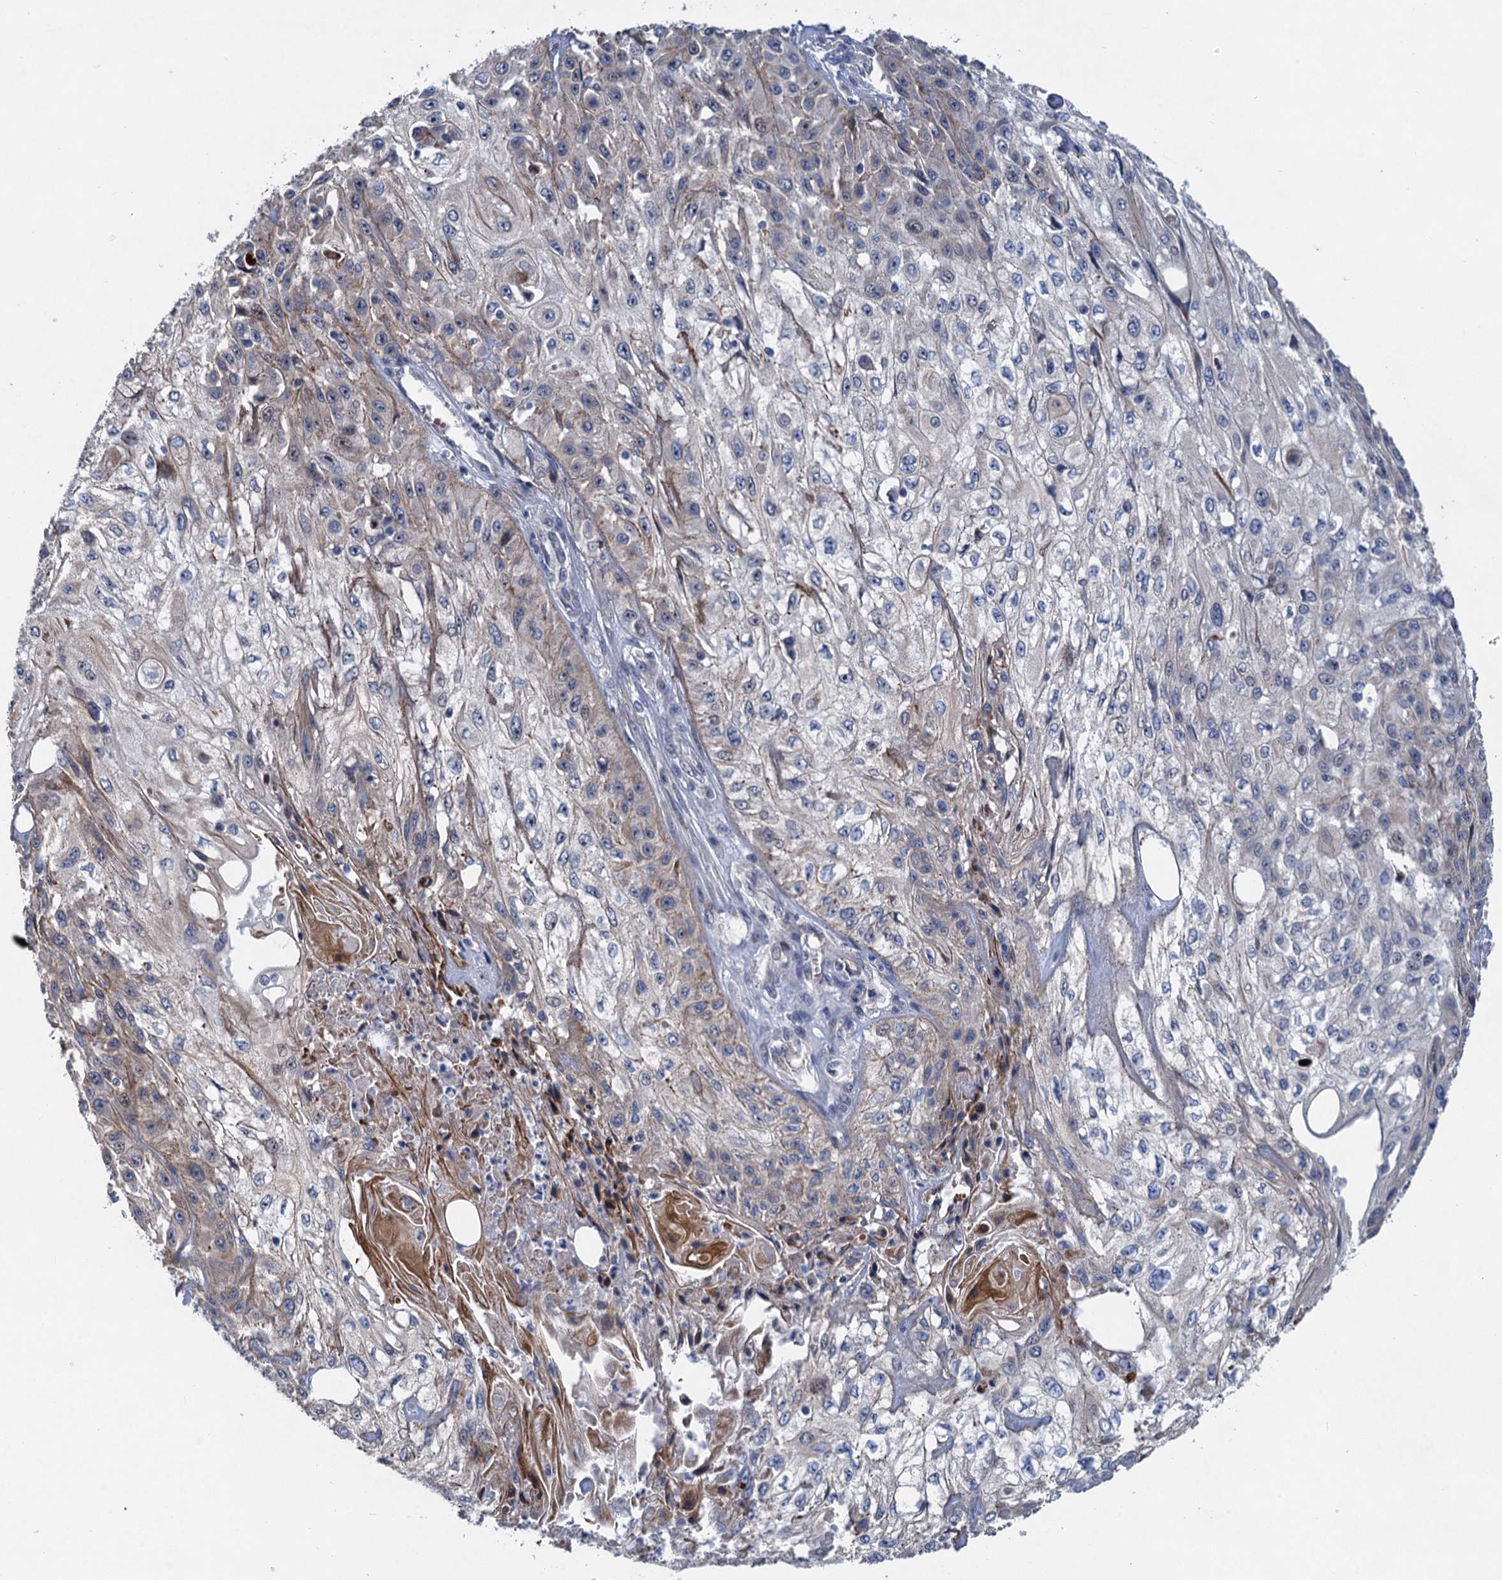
{"staining": {"intensity": "negative", "quantity": "none", "location": "none"}, "tissue": "skin cancer", "cell_type": "Tumor cells", "image_type": "cancer", "snomed": [{"axis": "morphology", "description": "Squamous cell carcinoma, NOS"}, {"axis": "morphology", "description": "Squamous cell carcinoma, metastatic, NOS"}, {"axis": "topography", "description": "Skin"}, {"axis": "topography", "description": "Lymph node"}], "caption": "This is an immunohistochemistry (IHC) histopathology image of human skin cancer (metastatic squamous cell carcinoma). There is no expression in tumor cells.", "gene": "TRAF7", "patient": {"sex": "male", "age": 75}}